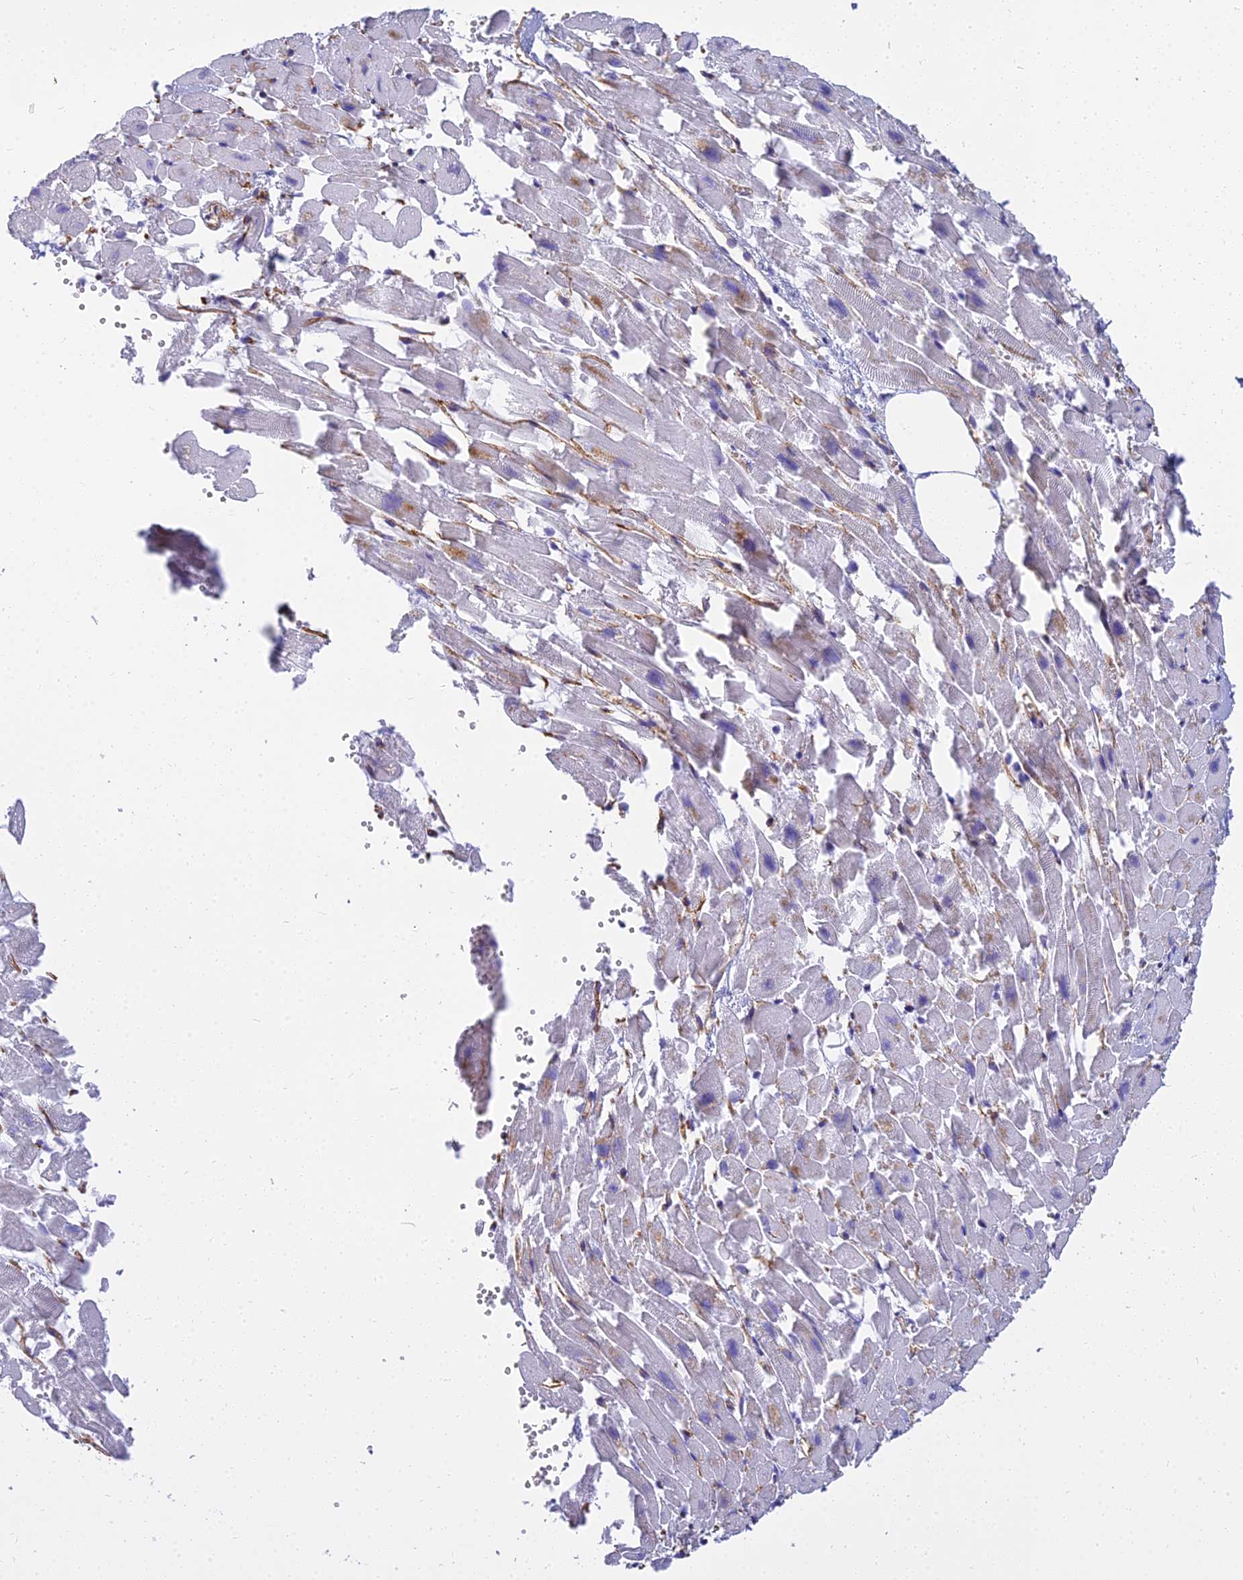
{"staining": {"intensity": "negative", "quantity": "none", "location": "none"}, "tissue": "heart muscle", "cell_type": "Cardiomyocytes", "image_type": "normal", "snomed": [{"axis": "morphology", "description": "Normal tissue, NOS"}, {"axis": "topography", "description": "Heart"}], "caption": "Benign heart muscle was stained to show a protein in brown. There is no significant expression in cardiomyocytes. (Brightfield microscopy of DAB IHC at high magnification).", "gene": "NINJ1", "patient": {"sex": "female", "age": 64}}